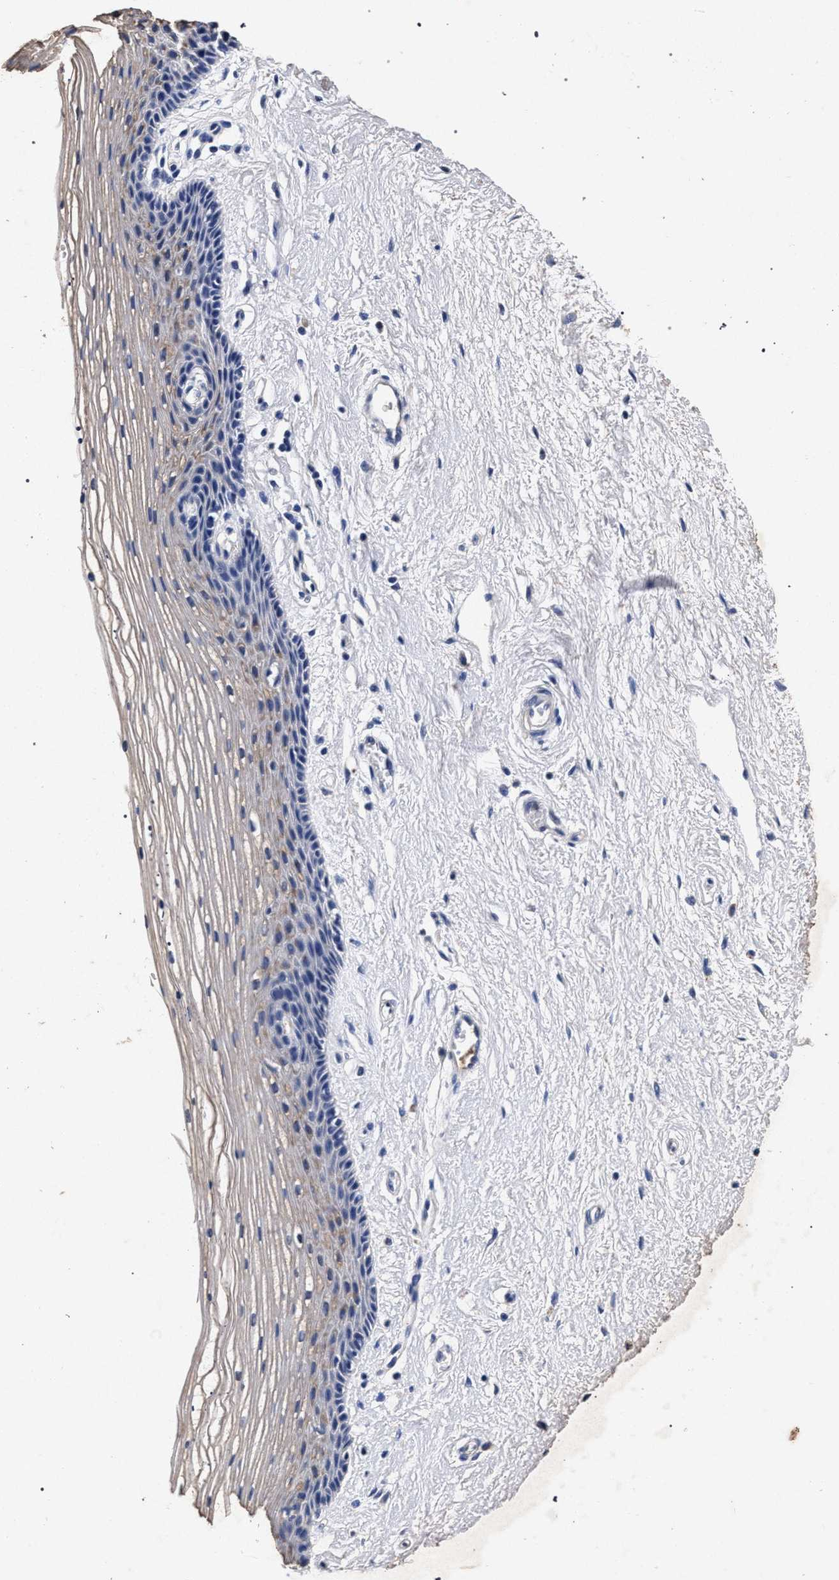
{"staining": {"intensity": "weak", "quantity": "<25%", "location": "cytoplasmic/membranous"}, "tissue": "vagina", "cell_type": "Squamous epithelial cells", "image_type": "normal", "snomed": [{"axis": "morphology", "description": "Normal tissue, NOS"}, {"axis": "topography", "description": "Vagina"}], "caption": "Squamous epithelial cells are negative for brown protein staining in normal vagina. (DAB (3,3'-diaminobenzidine) IHC visualized using brightfield microscopy, high magnification).", "gene": "ATP1A2", "patient": {"sex": "female", "age": 46}}